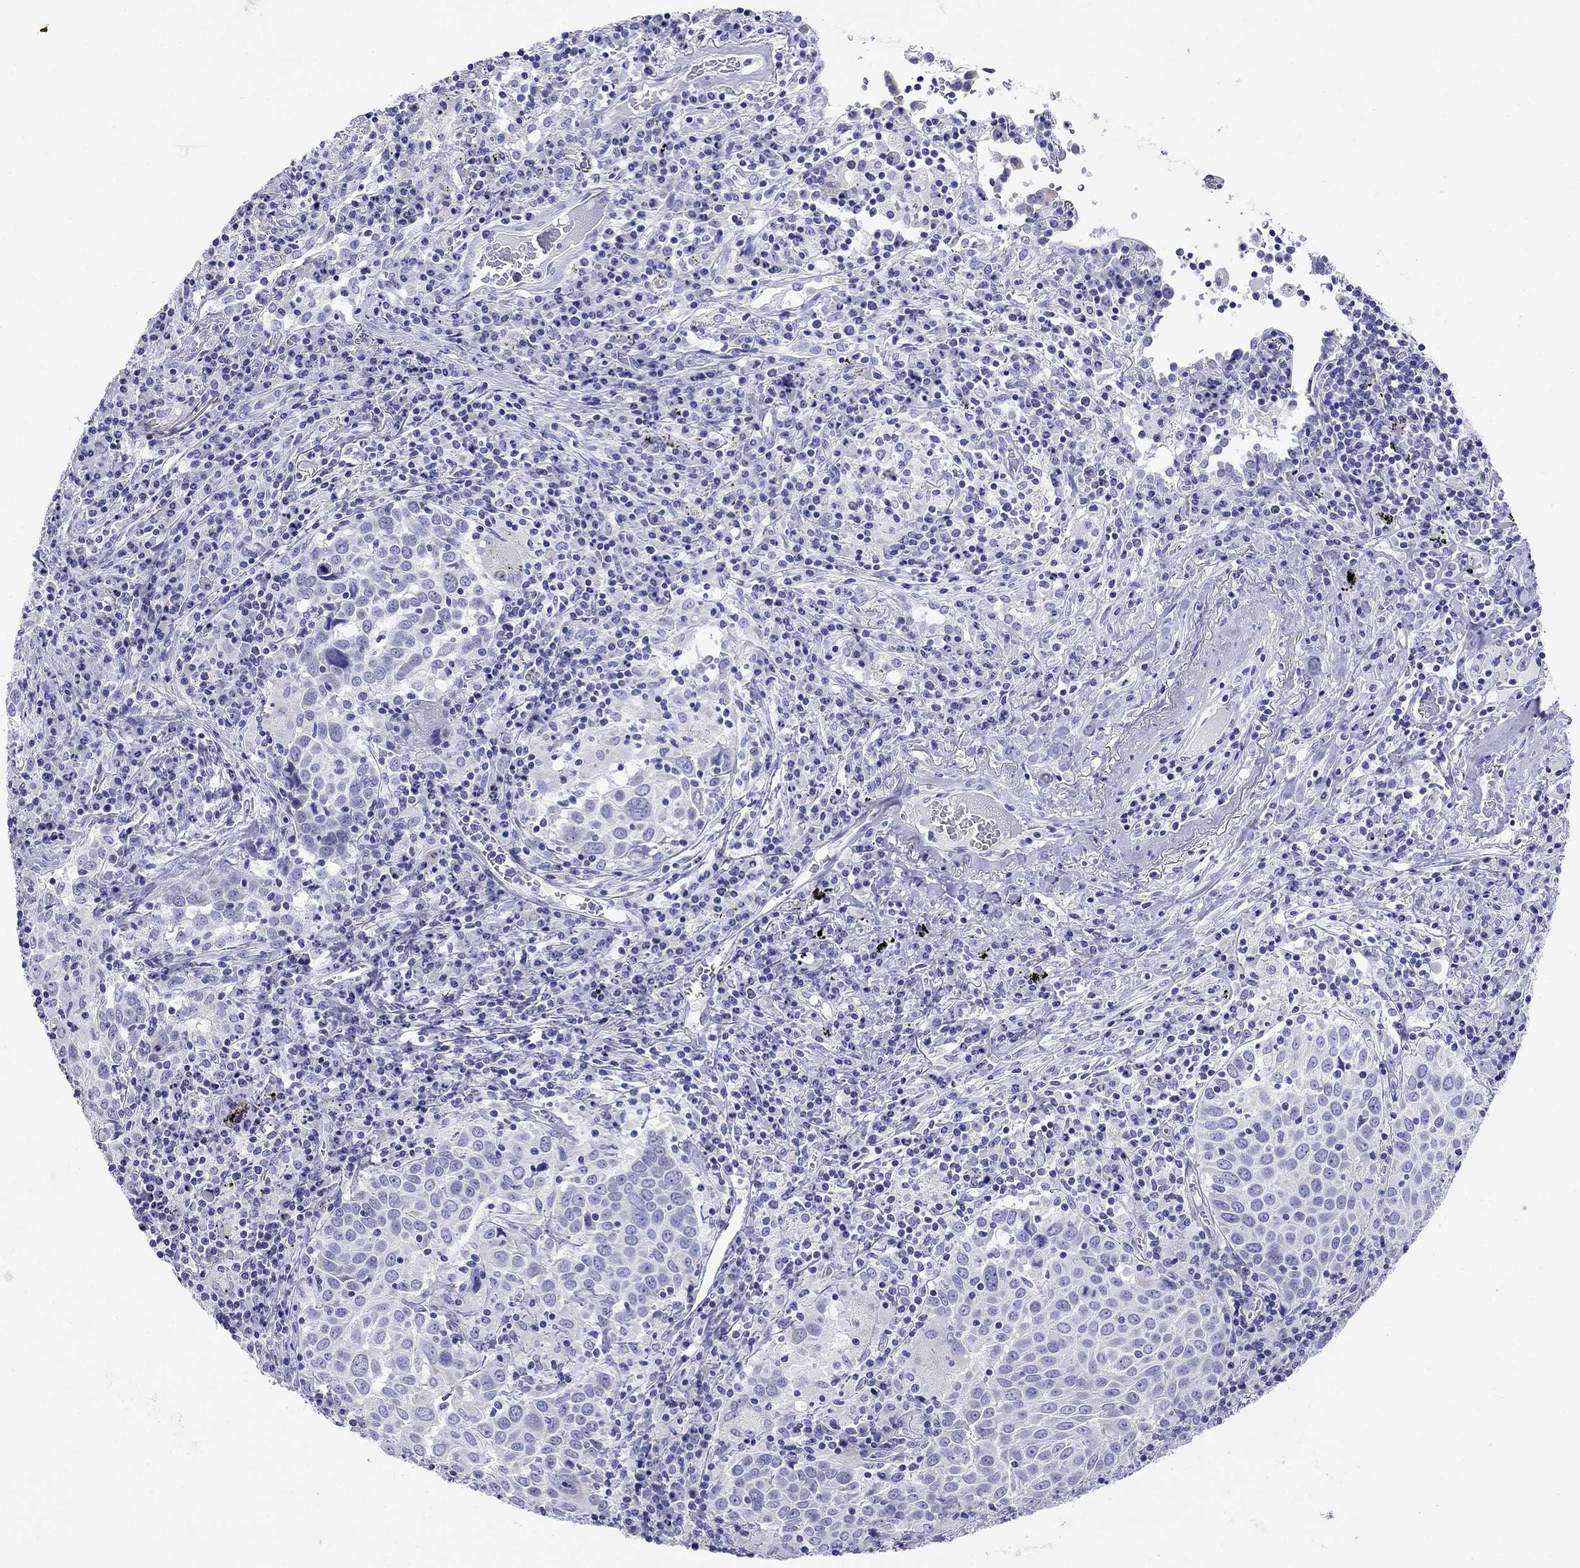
{"staining": {"intensity": "negative", "quantity": "none", "location": "none"}, "tissue": "lung cancer", "cell_type": "Tumor cells", "image_type": "cancer", "snomed": [{"axis": "morphology", "description": "Squamous cell carcinoma, NOS"}, {"axis": "topography", "description": "Lung"}], "caption": "An immunohistochemistry histopathology image of squamous cell carcinoma (lung) is shown. There is no staining in tumor cells of squamous cell carcinoma (lung). Nuclei are stained in blue.", "gene": "DPY19L2", "patient": {"sex": "male", "age": 57}}